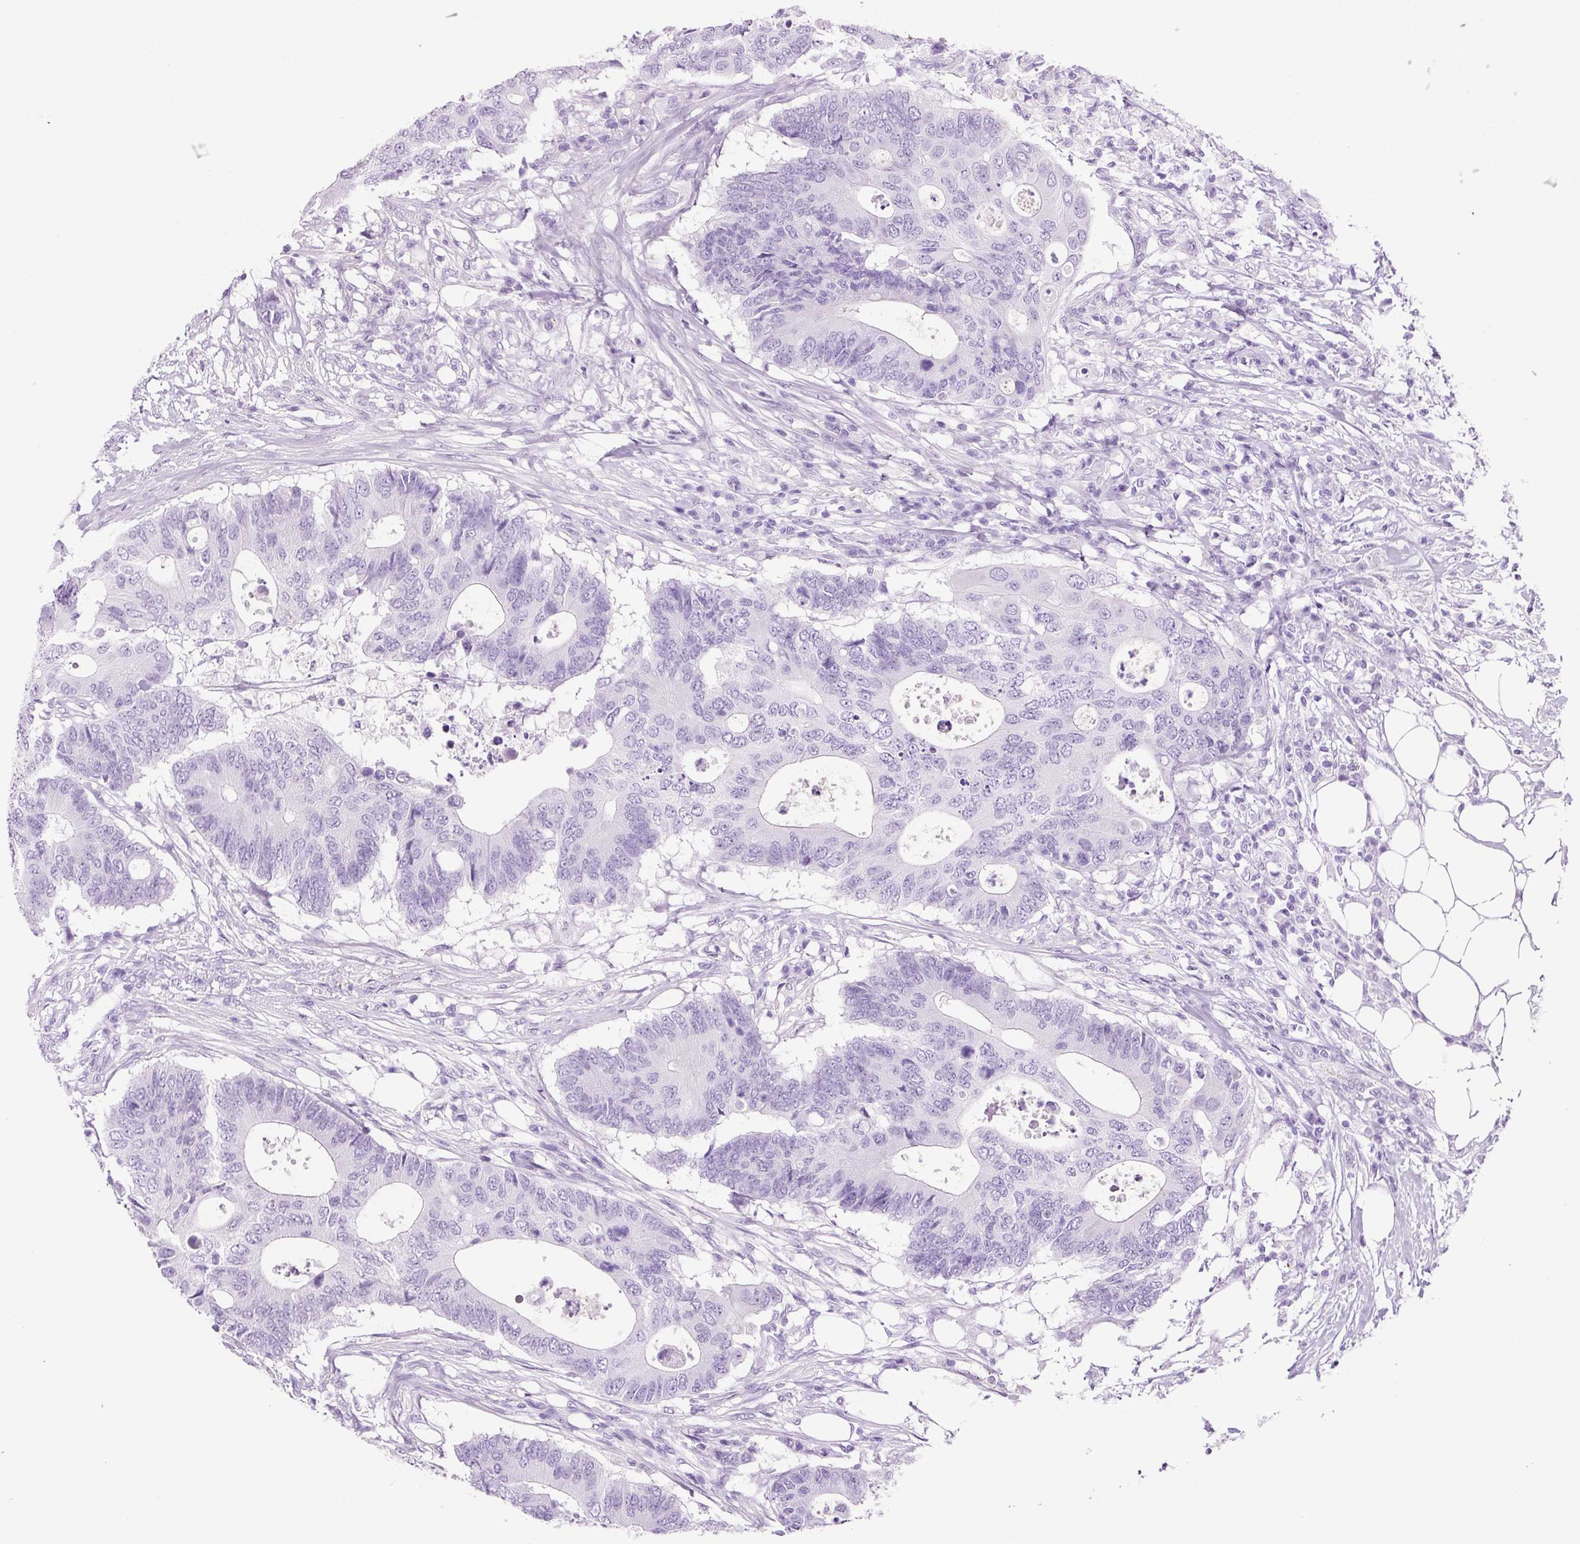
{"staining": {"intensity": "negative", "quantity": "none", "location": "none"}, "tissue": "colorectal cancer", "cell_type": "Tumor cells", "image_type": "cancer", "snomed": [{"axis": "morphology", "description": "Adenocarcinoma, NOS"}, {"axis": "topography", "description": "Colon"}], "caption": "An image of human colorectal cancer (adenocarcinoma) is negative for staining in tumor cells.", "gene": "ADSS1", "patient": {"sex": "male", "age": 71}}